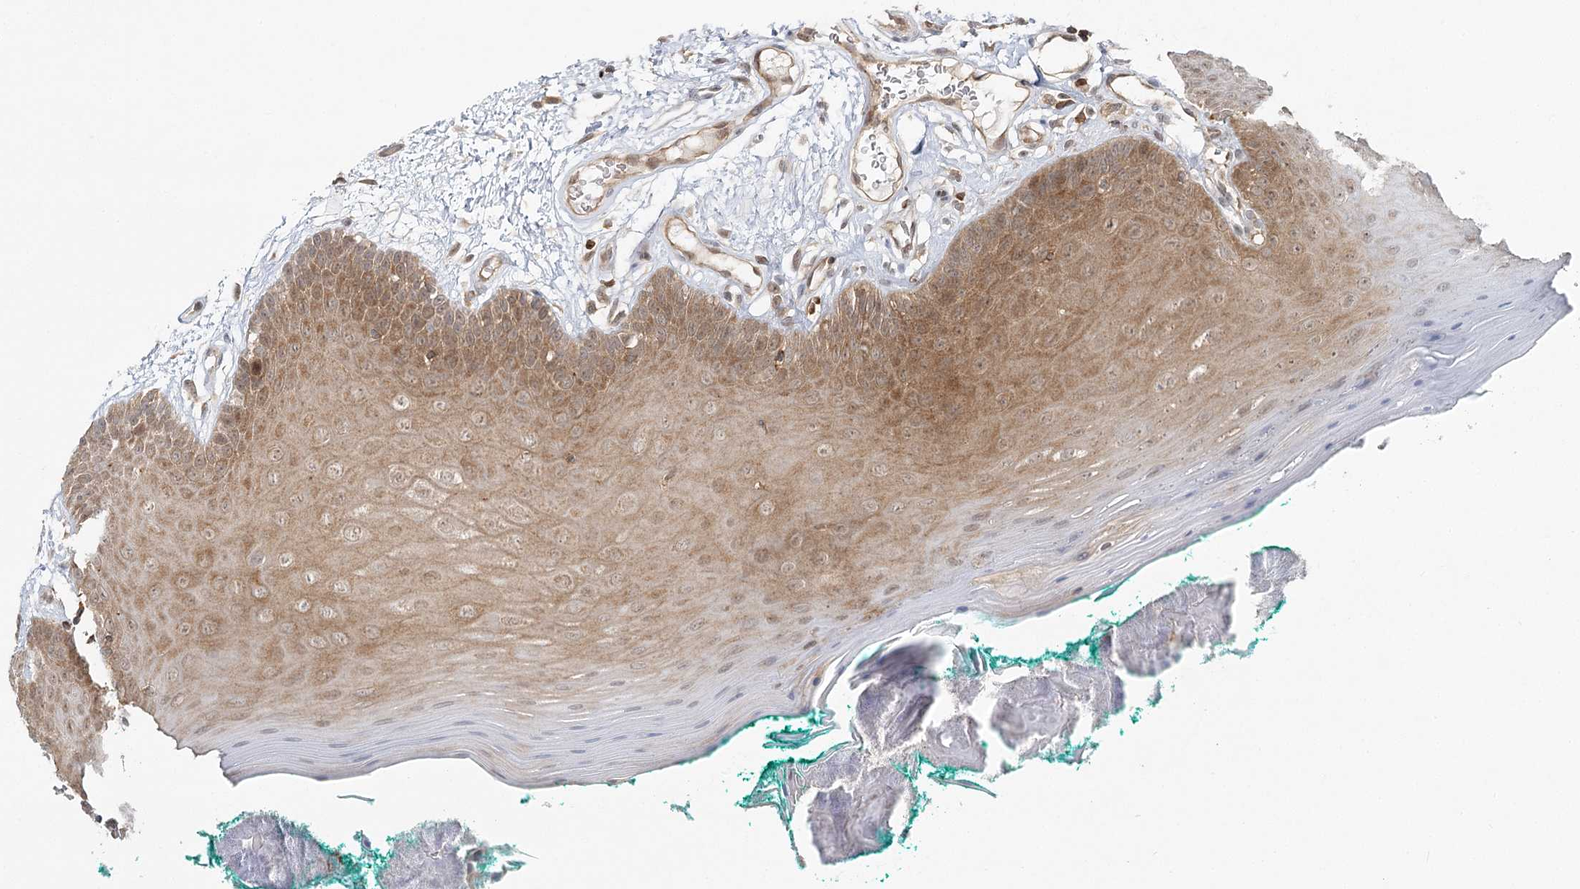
{"staining": {"intensity": "moderate", "quantity": ">75%", "location": "cytoplasmic/membranous"}, "tissue": "oral mucosa", "cell_type": "Squamous epithelial cells", "image_type": "normal", "snomed": [{"axis": "morphology", "description": "Normal tissue, NOS"}, {"axis": "topography", "description": "Skeletal muscle"}, {"axis": "topography", "description": "Oral tissue"}], "caption": "This is an image of immunohistochemistry staining of normal oral mucosa, which shows moderate expression in the cytoplasmic/membranous of squamous epithelial cells.", "gene": "FAM120B", "patient": {"sex": "male", "age": 58}}